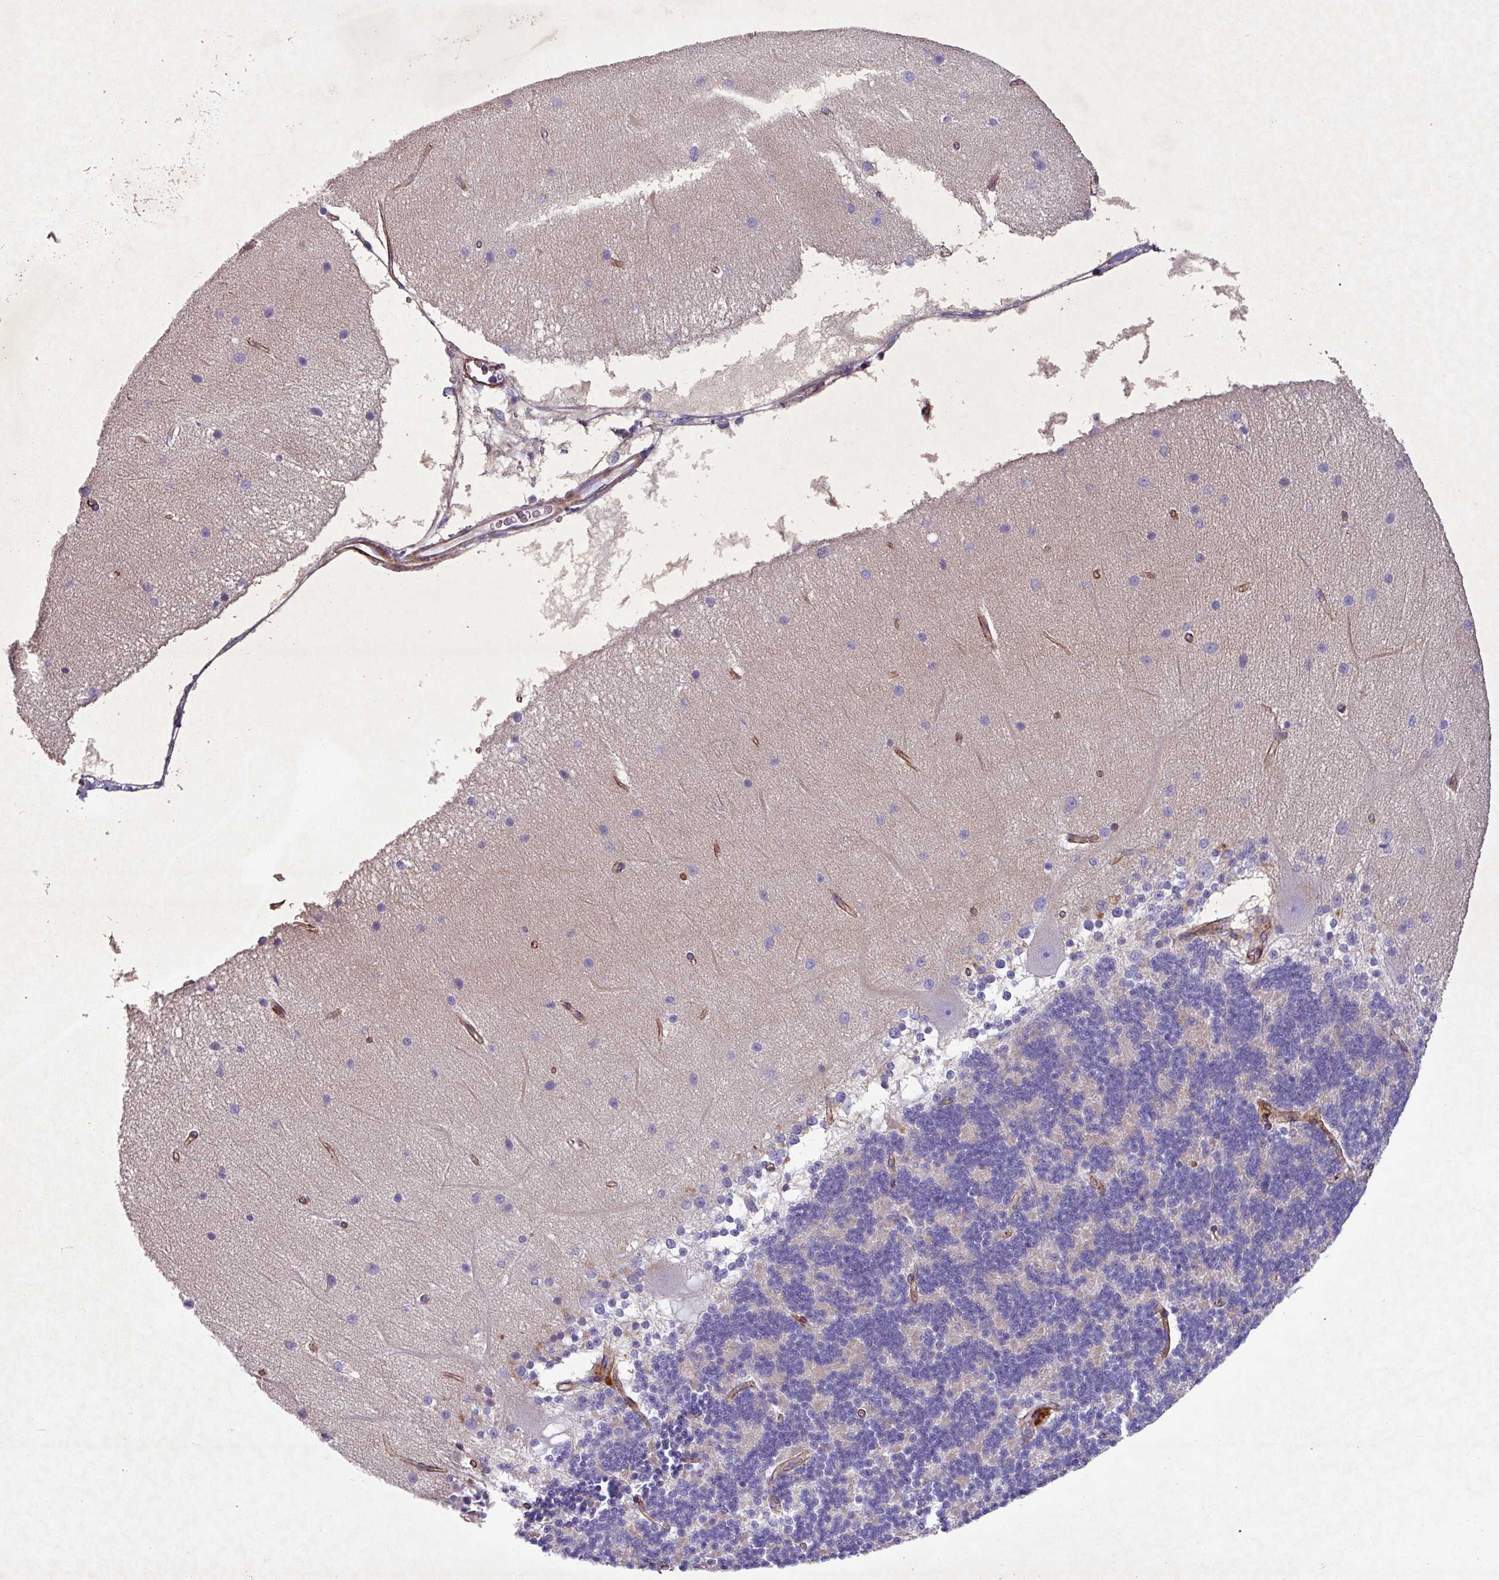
{"staining": {"intensity": "negative", "quantity": "none", "location": "none"}, "tissue": "cerebellum", "cell_type": "Cells in granular layer", "image_type": "normal", "snomed": [{"axis": "morphology", "description": "Normal tissue, NOS"}, {"axis": "topography", "description": "Cerebellum"}], "caption": "The photomicrograph reveals no significant staining in cells in granular layer of cerebellum.", "gene": "ATP2C2", "patient": {"sex": "female", "age": 54}}